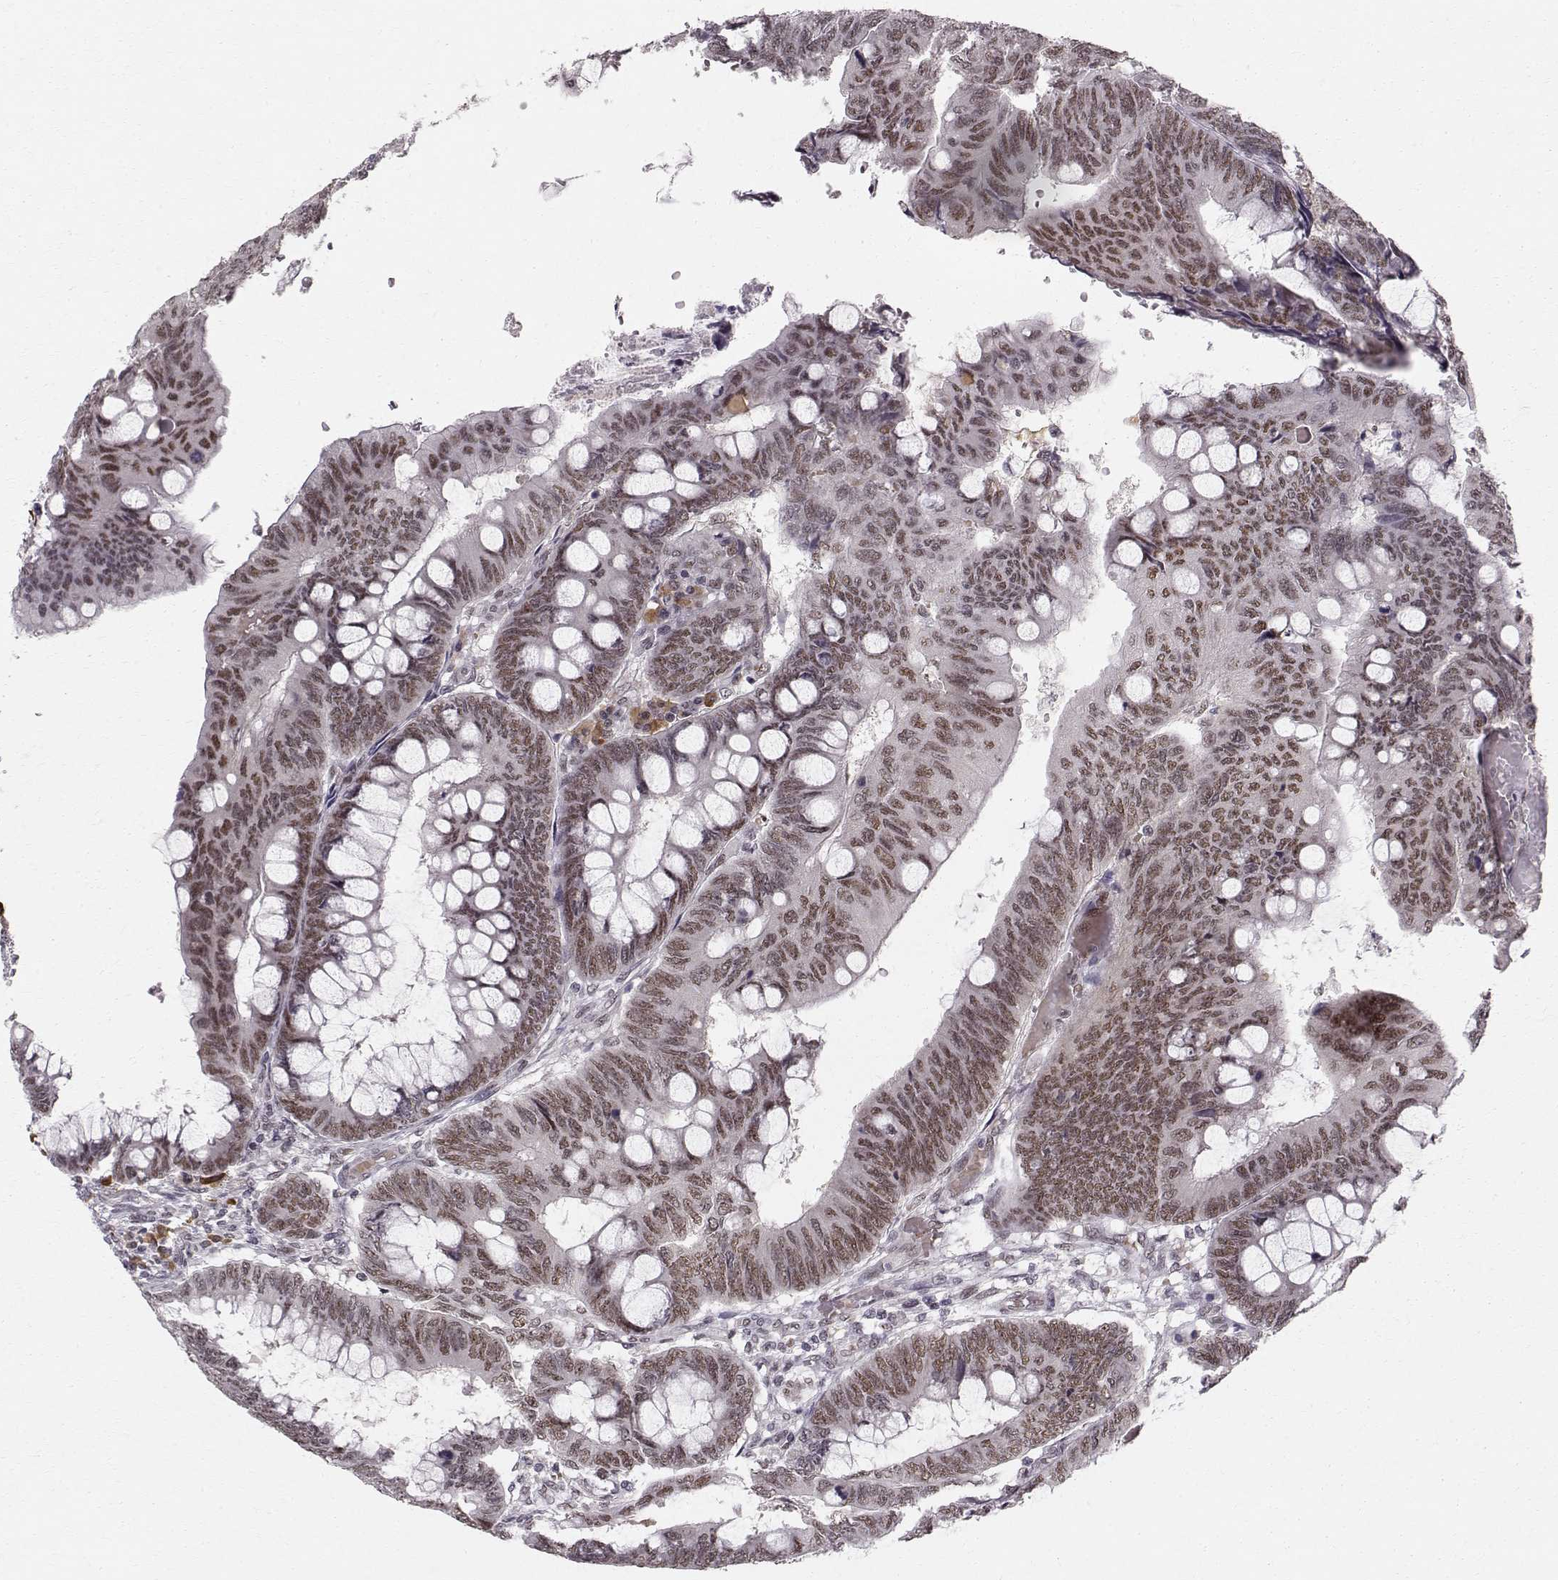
{"staining": {"intensity": "strong", "quantity": "25%-75%", "location": "nuclear"}, "tissue": "colorectal cancer", "cell_type": "Tumor cells", "image_type": "cancer", "snomed": [{"axis": "morphology", "description": "Normal tissue, NOS"}, {"axis": "morphology", "description": "Adenocarcinoma, NOS"}, {"axis": "topography", "description": "Rectum"}], "caption": "Protein positivity by immunohistochemistry (IHC) displays strong nuclear expression in approximately 25%-75% of tumor cells in colorectal adenocarcinoma. Using DAB (brown) and hematoxylin (blue) stains, captured at high magnification using brightfield microscopy.", "gene": "RPP38", "patient": {"sex": "male", "age": 92}}